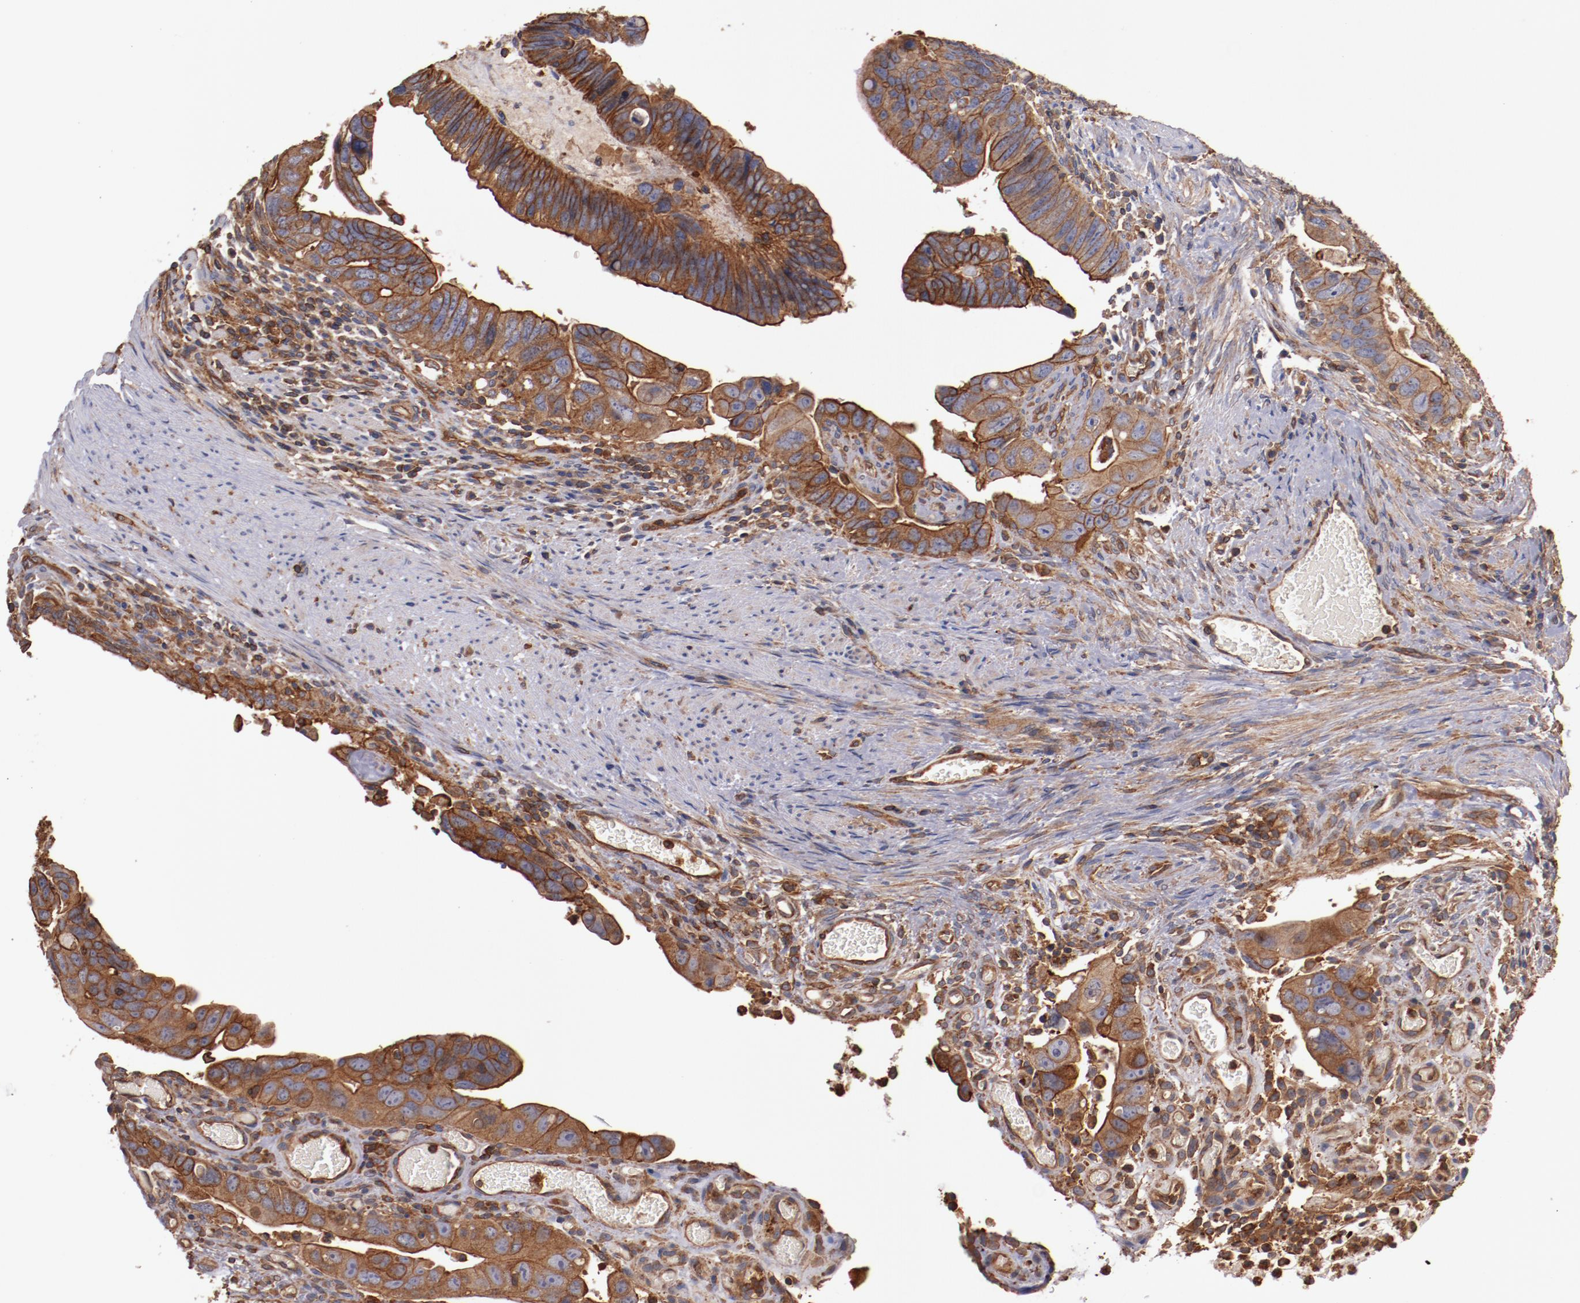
{"staining": {"intensity": "strong", "quantity": ">75%", "location": "cytoplasmic/membranous"}, "tissue": "colorectal cancer", "cell_type": "Tumor cells", "image_type": "cancer", "snomed": [{"axis": "morphology", "description": "Adenocarcinoma, NOS"}, {"axis": "topography", "description": "Rectum"}], "caption": "About >75% of tumor cells in human colorectal cancer (adenocarcinoma) display strong cytoplasmic/membranous protein expression as visualized by brown immunohistochemical staining.", "gene": "TMOD3", "patient": {"sex": "male", "age": 53}}